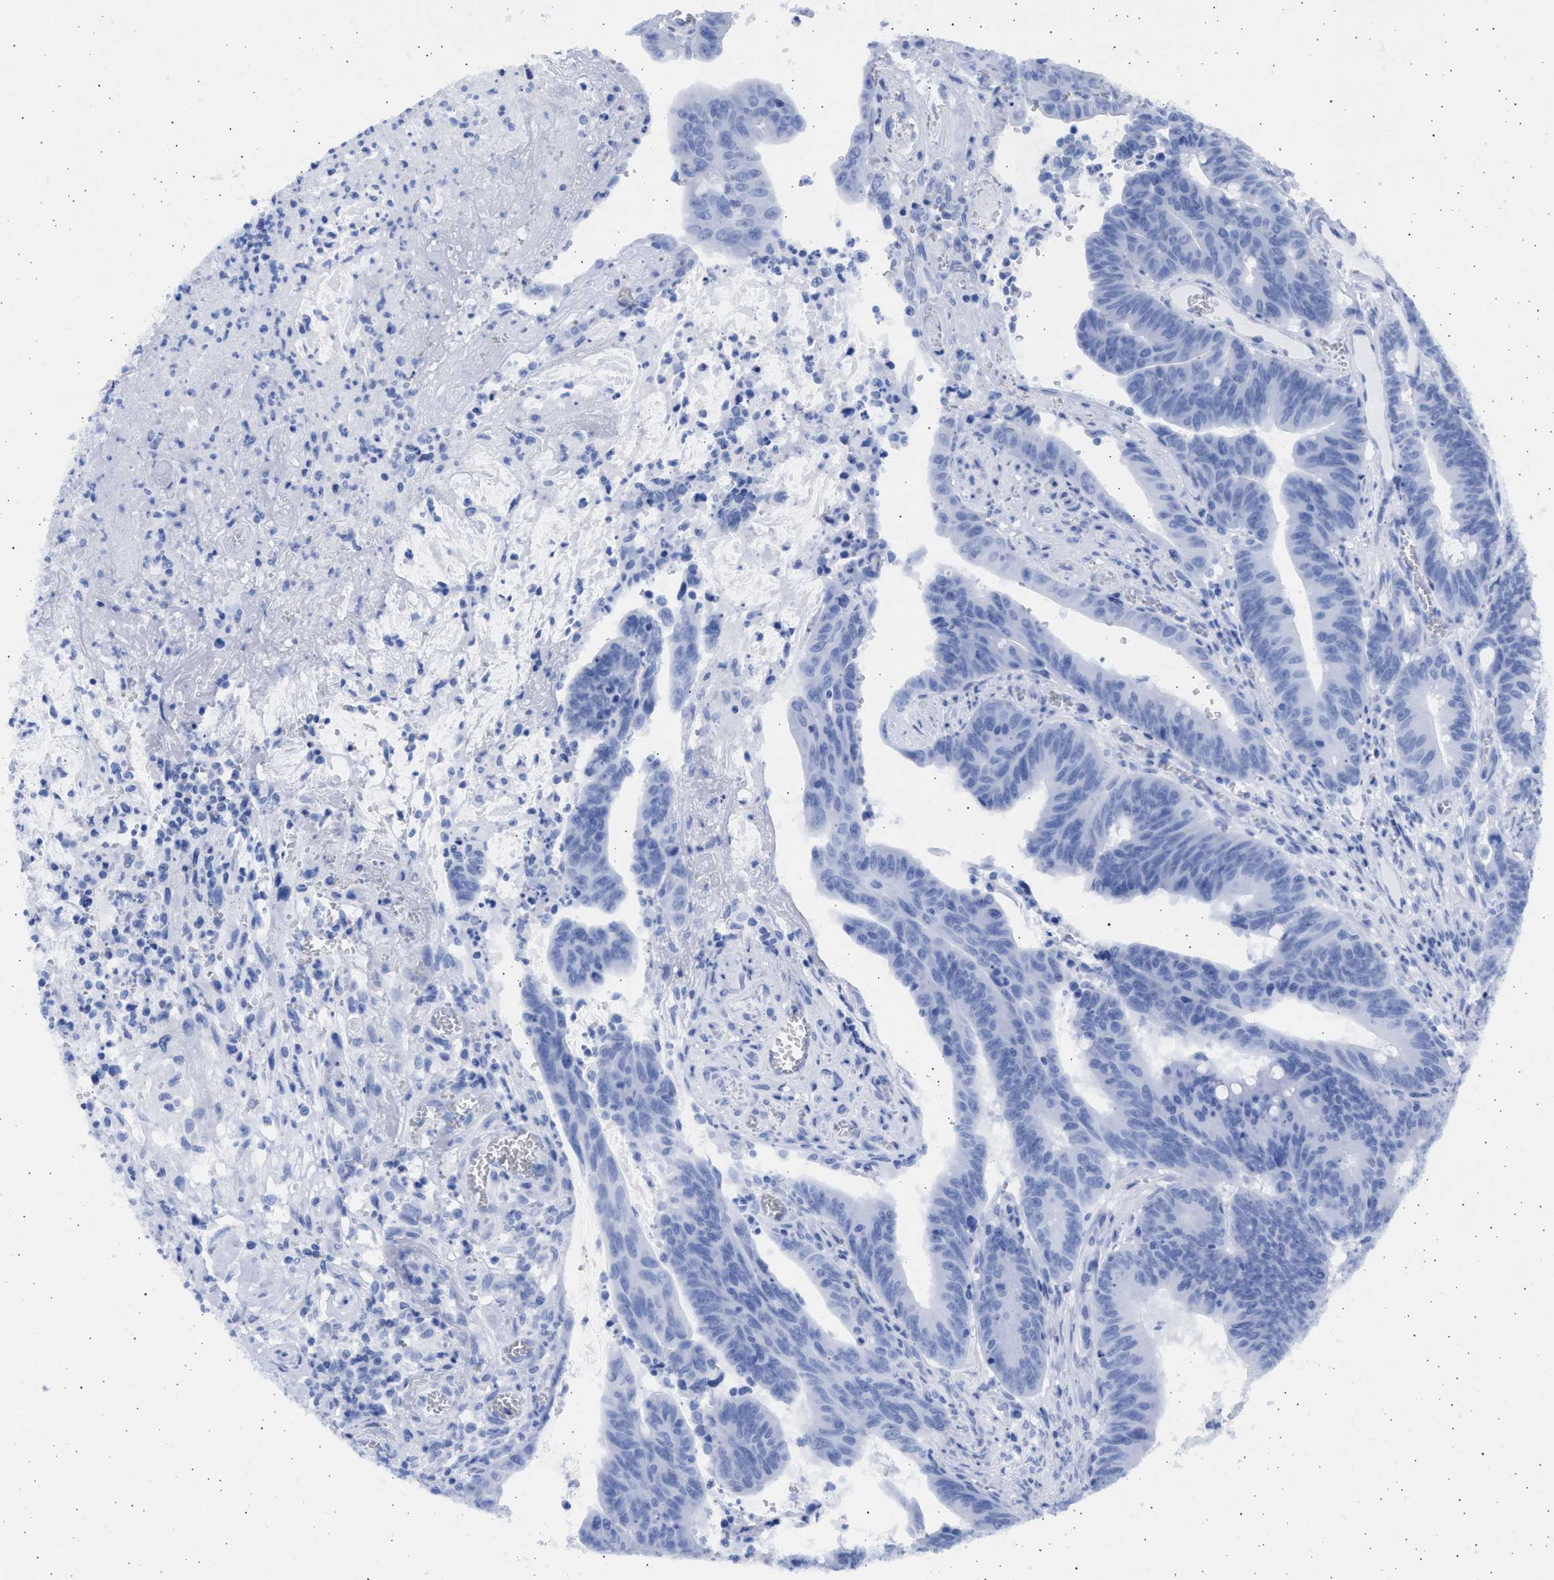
{"staining": {"intensity": "negative", "quantity": "none", "location": "none"}, "tissue": "colorectal cancer", "cell_type": "Tumor cells", "image_type": "cancer", "snomed": [{"axis": "morphology", "description": "Adenocarcinoma, NOS"}, {"axis": "topography", "description": "Colon"}], "caption": "This is an immunohistochemistry photomicrograph of colorectal cancer (adenocarcinoma). There is no positivity in tumor cells.", "gene": "ALDOC", "patient": {"sex": "male", "age": 45}}